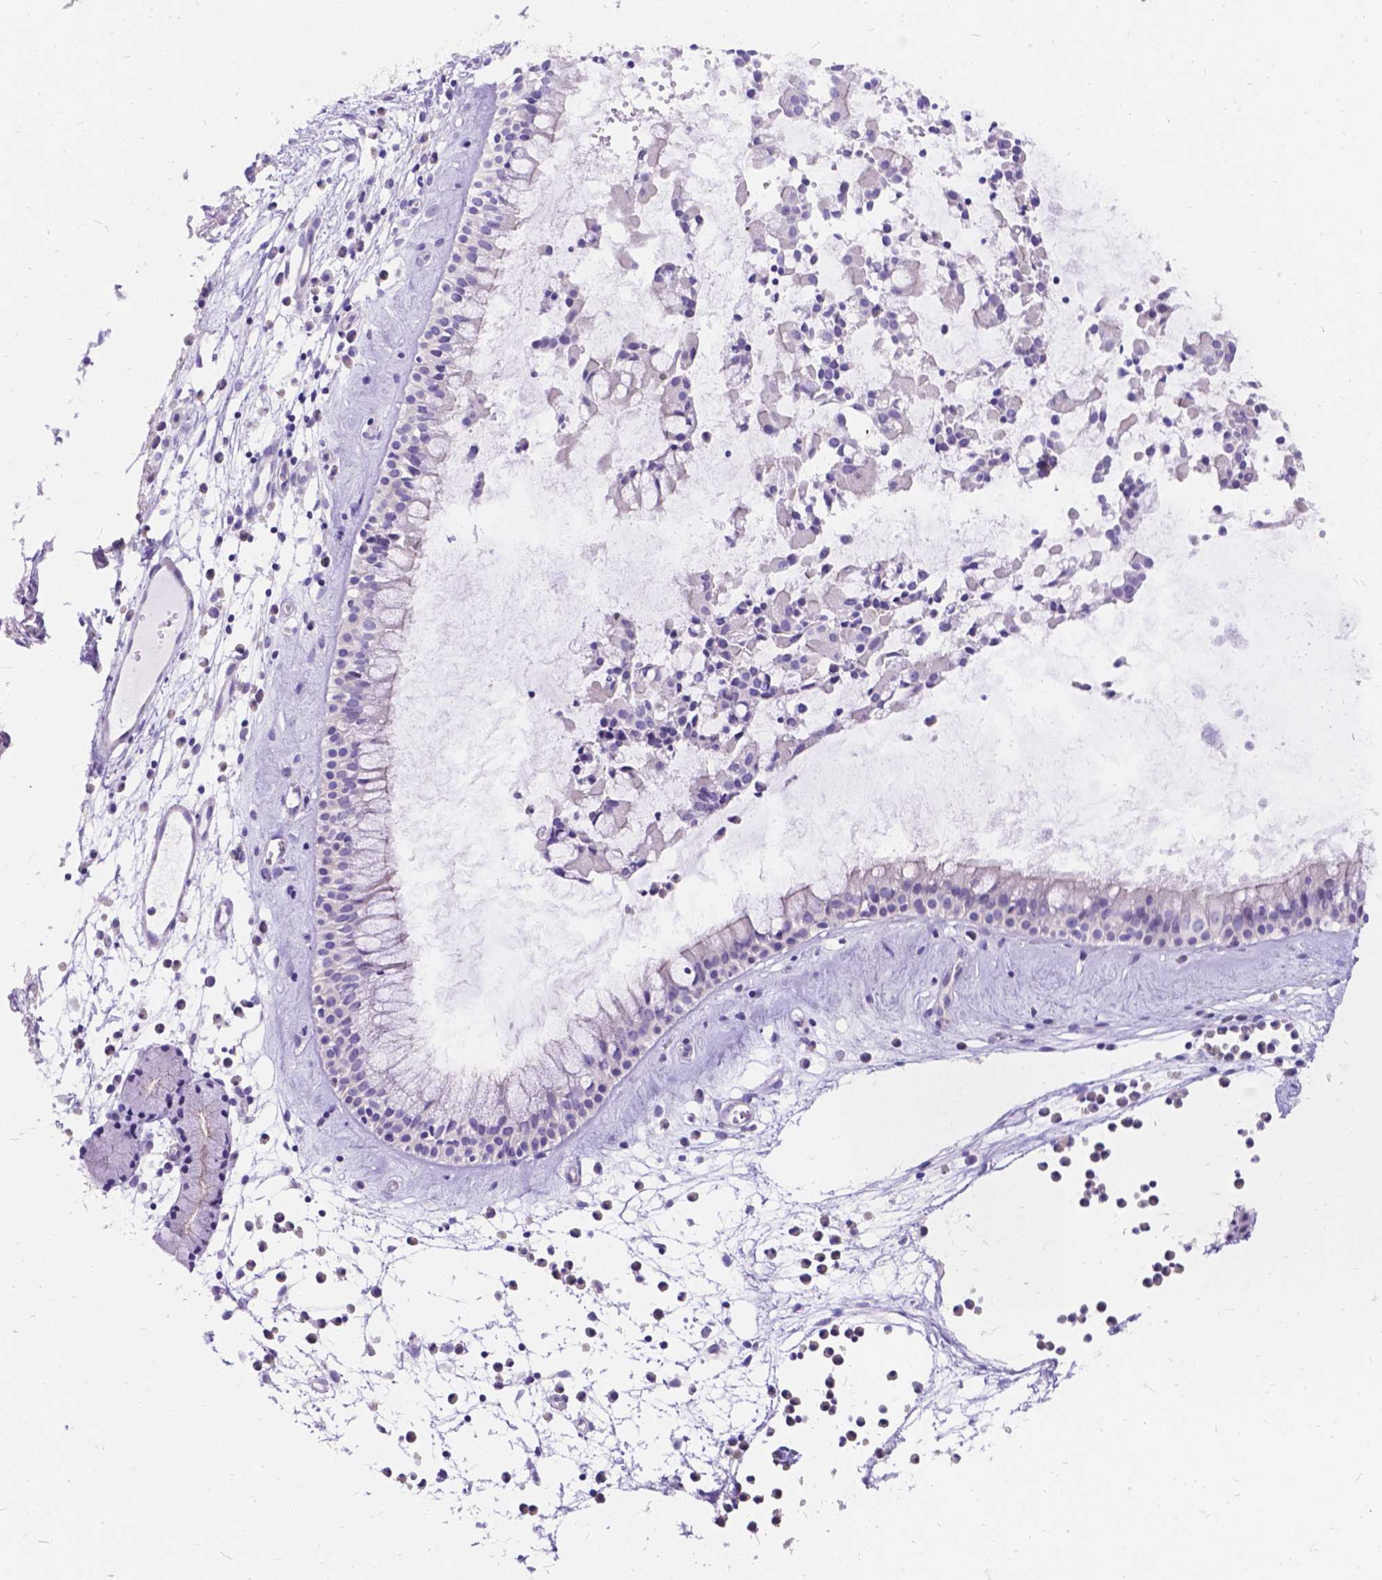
{"staining": {"intensity": "negative", "quantity": "none", "location": "none"}, "tissue": "nasopharynx", "cell_type": "Respiratory epithelial cells", "image_type": "normal", "snomed": [{"axis": "morphology", "description": "Normal tissue, NOS"}, {"axis": "topography", "description": "Nasopharynx"}], "caption": "Immunohistochemical staining of benign nasopharynx exhibits no significant expression in respiratory epithelial cells. (Brightfield microscopy of DAB (3,3'-diaminobenzidine) immunohistochemistry (IHC) at high magnification).", "gene": "PALS1", "patient": {"sex": "female", "age": 85}}